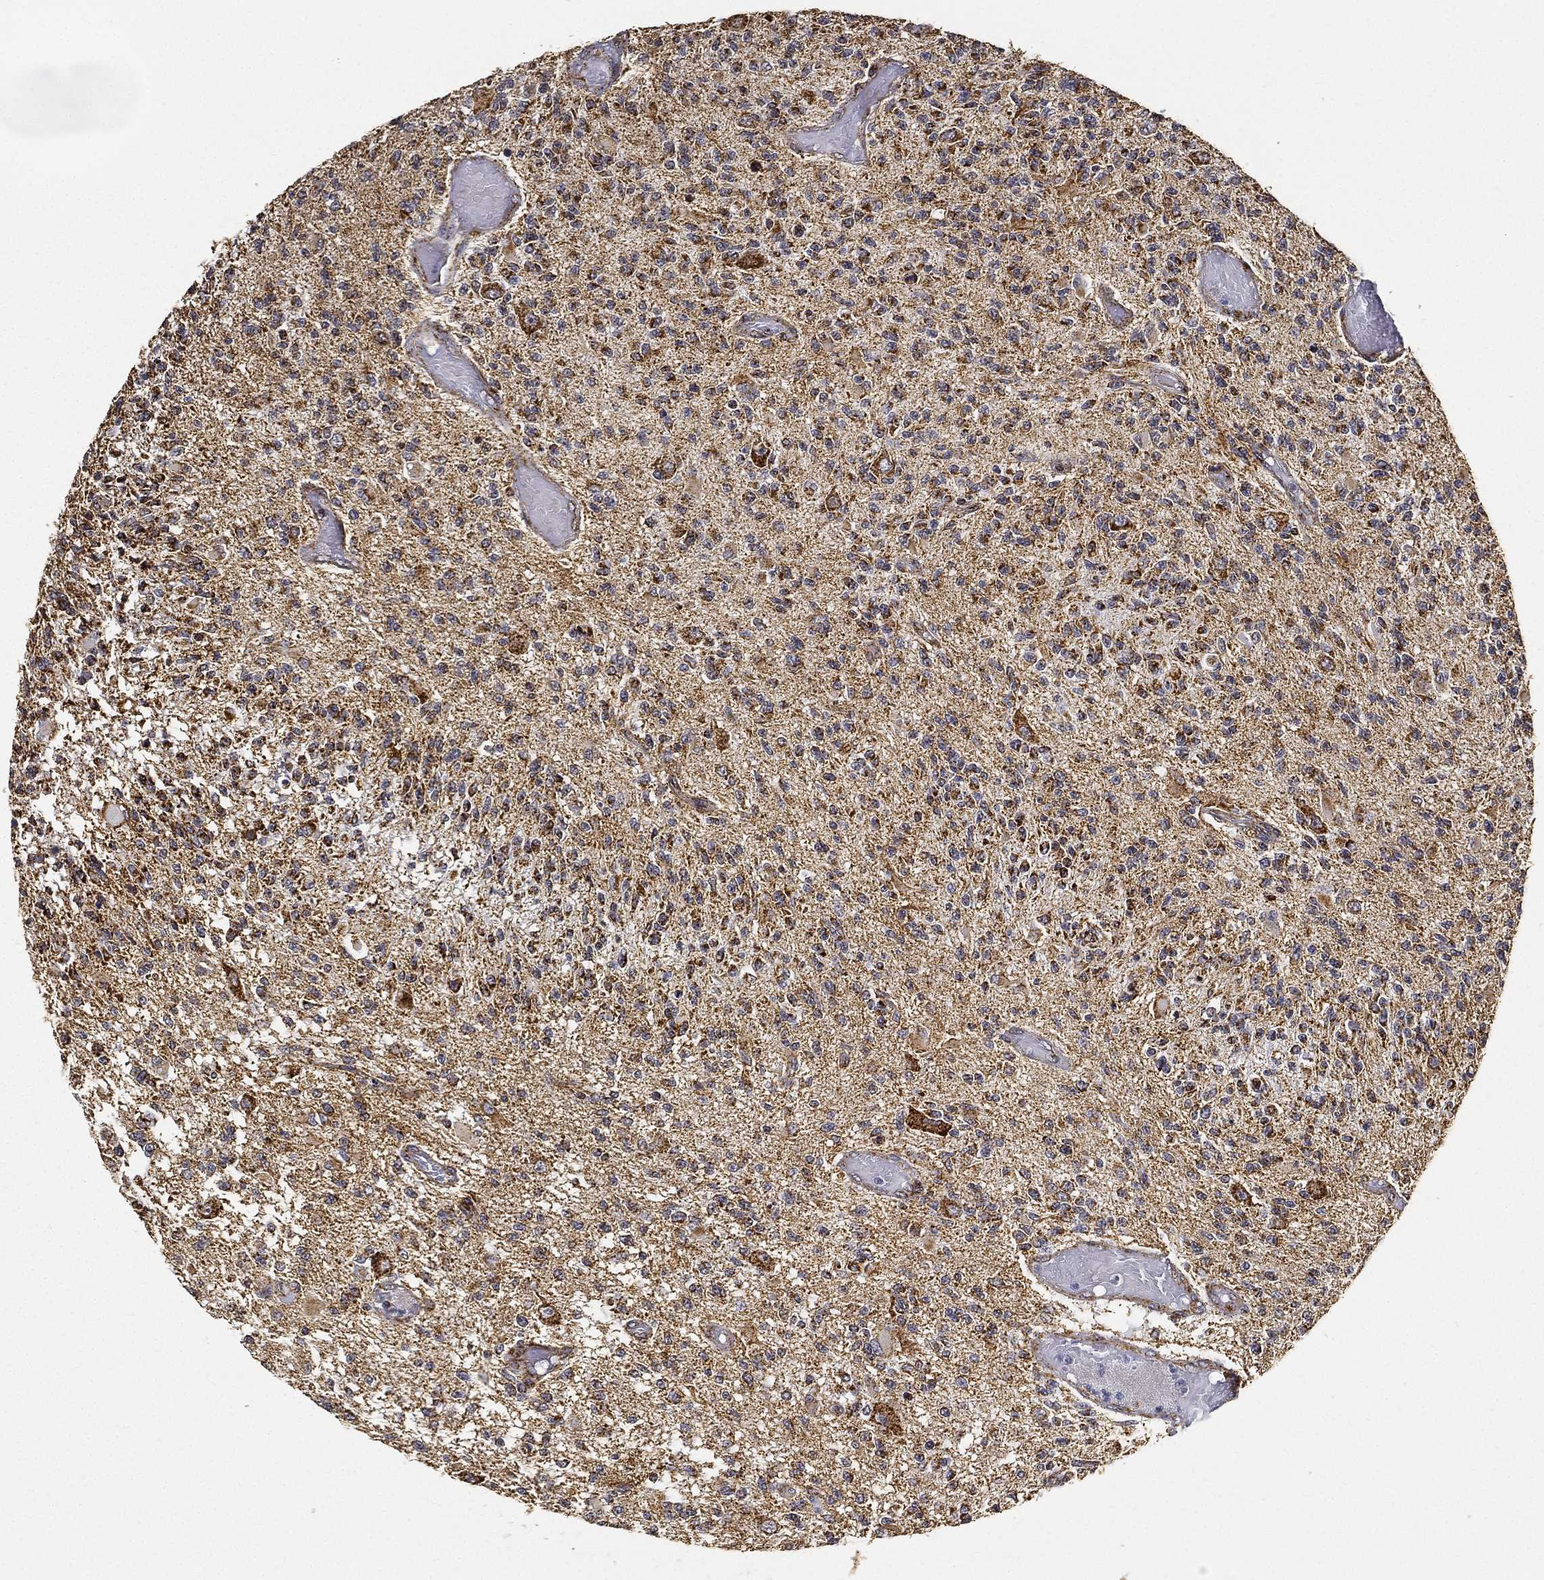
{"staining": {"intensity": "moderate", "quantity": ">75%", "location": "cytoplasmic/membranous"}, "tissue": "glioma", "cell_type": "Tumor cells", "image_type": "cancer", "snomed": [{"axis": "morphology", "description": "Glioma, malignant, High grade"}, {"axis": "topography", "description": "Brain"}], "caption": "Human glioma stained with a brown dye demonstrates moderate cytoplasmic/membranous positive positivity in about >75% of tumor cells.", "gene": "NDUFAB1", "patient": {"sex": "female", "age": 63}}